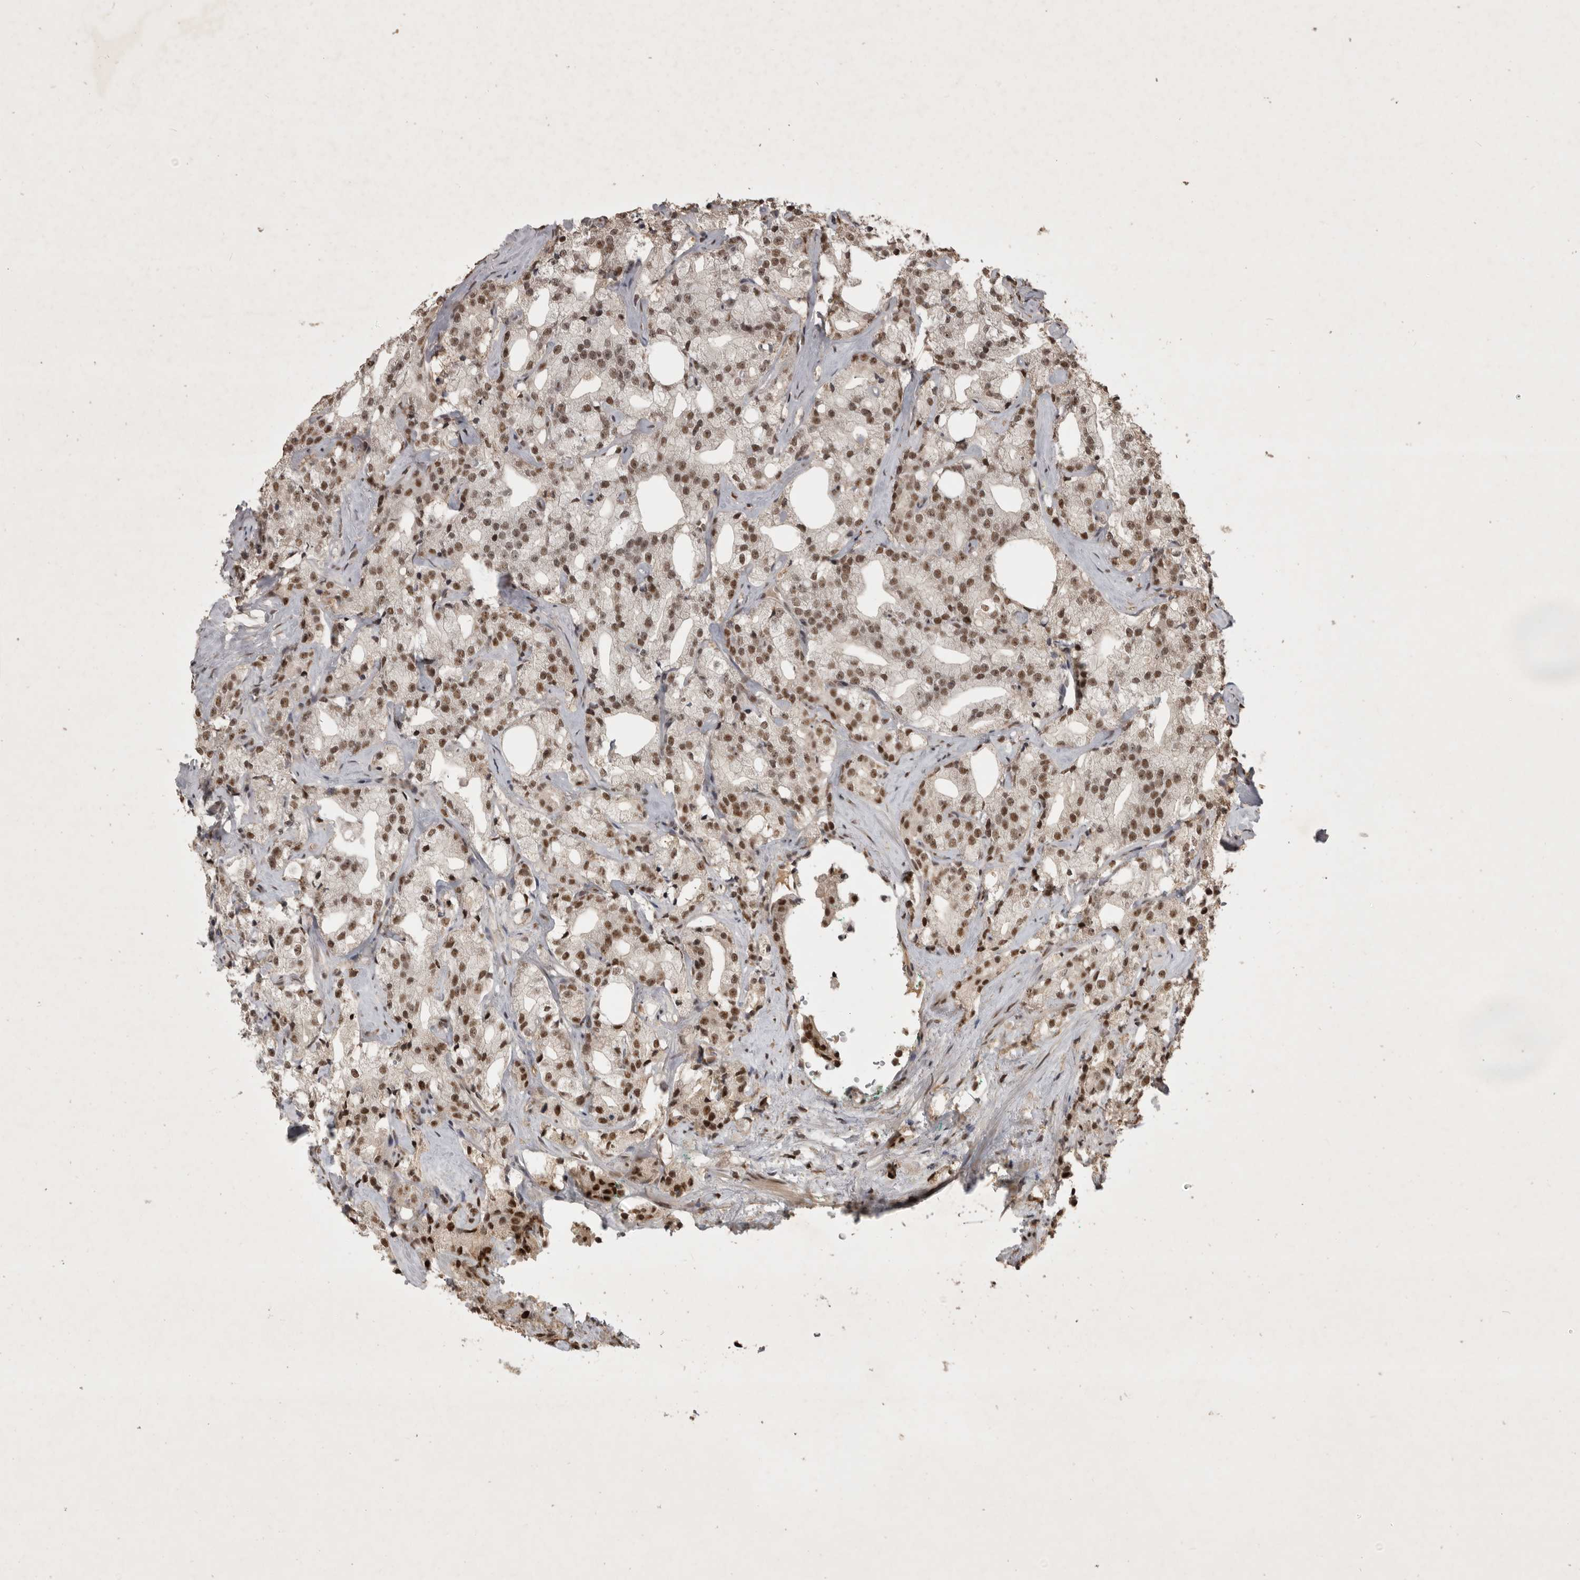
{"staining": {"intensity": "moderate", "quantity": ">75%", "location": "nuclear"}, "tissue": "prostate cancer", "cell_type": "Tumor cells", "image_type": "cancer", "snomed": [{"axis": "morphology", "description": "Adenocarcinoma, High grade"}, {"axis": "topography", "description": "Prostate"}], "caption": "A brown stain labels moderate nuclear positivity of a protein in human prostate high-grade adenocarcinoma tumor cells.", "gene": "CBLL1", "patient": {"sex": "male", "age": 64}}